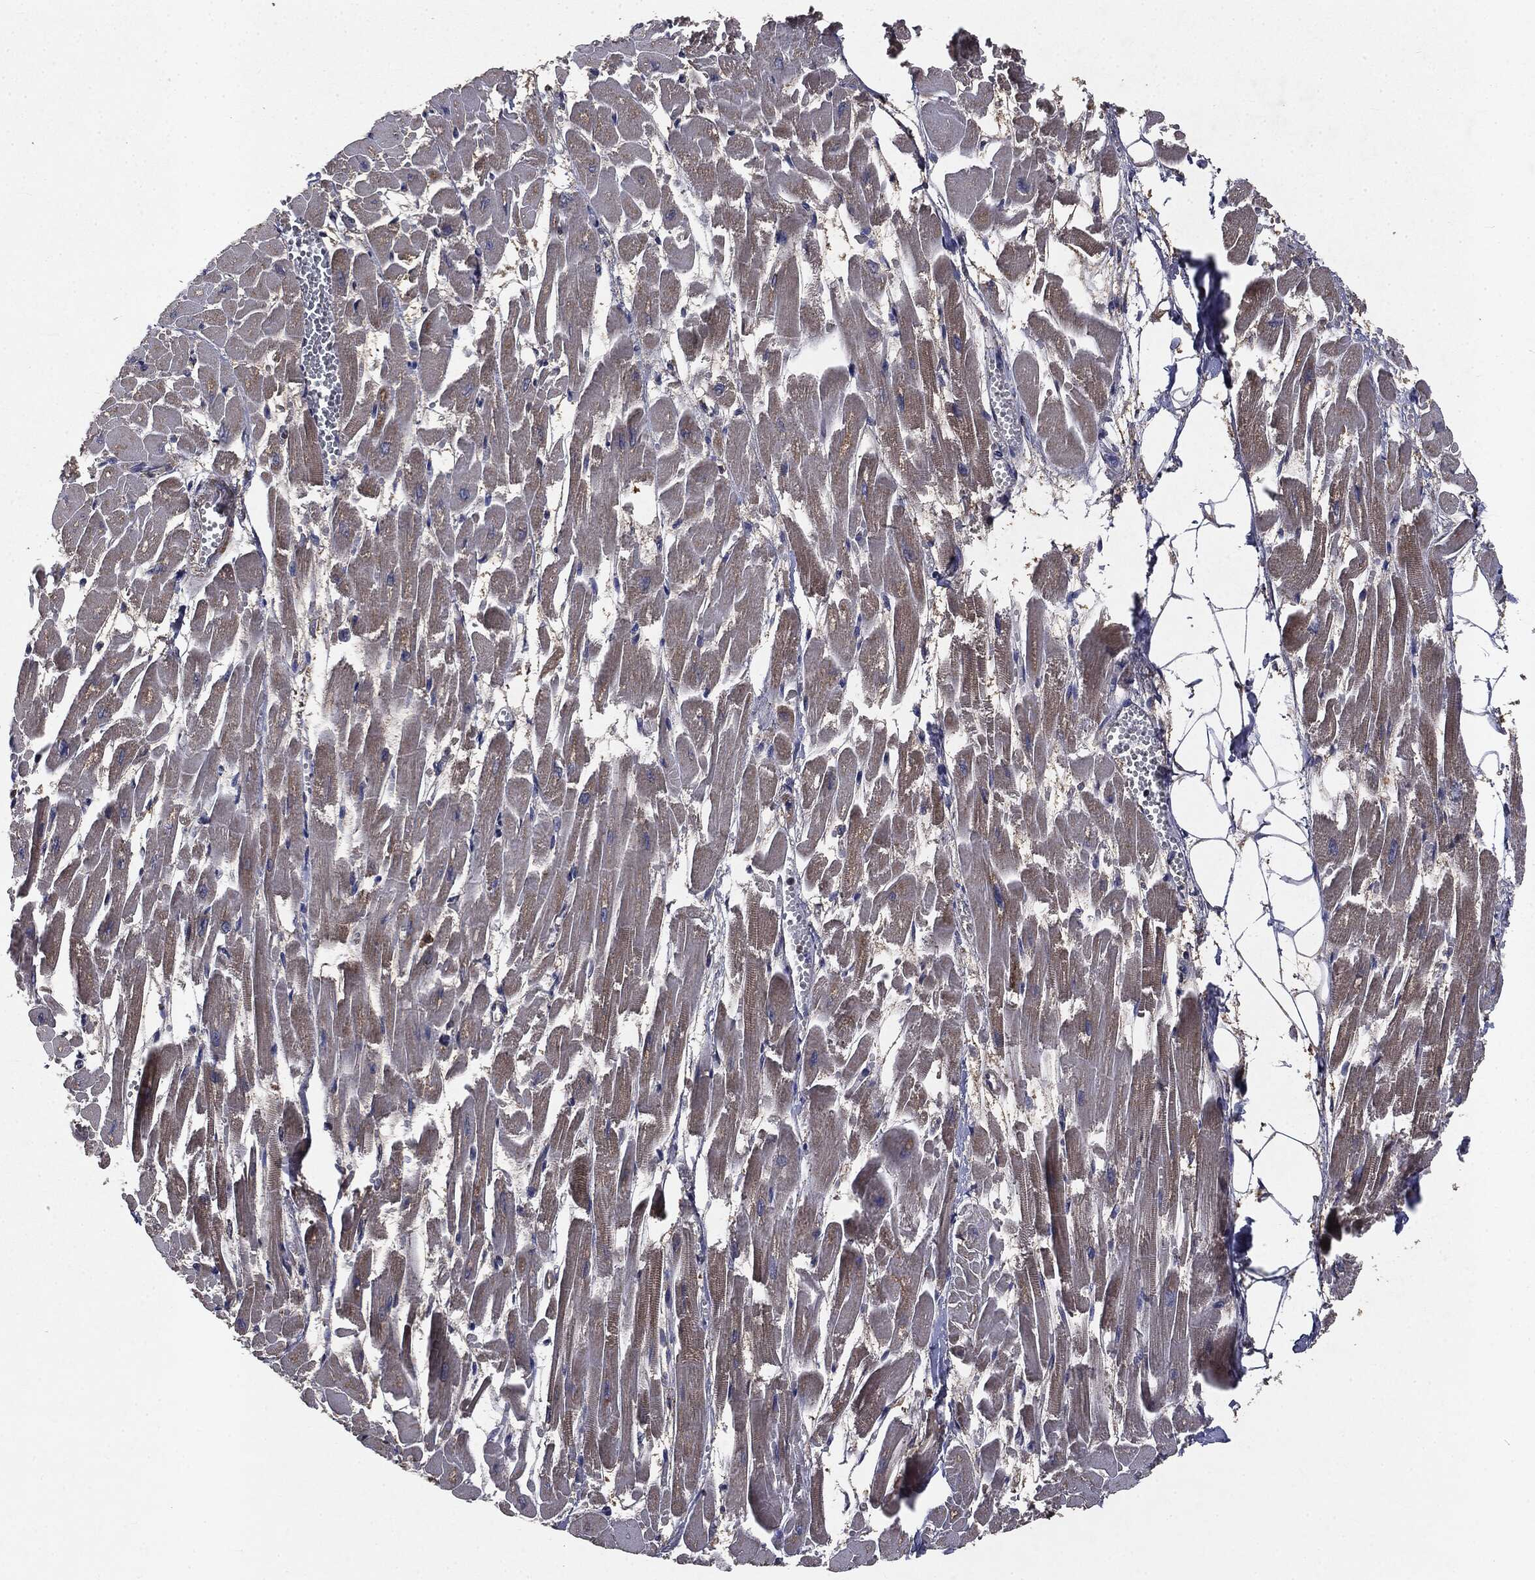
{"staining": {"intensity": "moderate", "quantity": "25%-75%", "location": "cytoplasmic/membranous"}, "tissue": "heart muscle", "cell_type": "Cardiomyocytes", "image_type": "normal", "snomed": [{"axis": "morphology", "description": "Normal tissue, NOS"}, {"axis": "topography", "description": "Heart"}], "caption": "The histopathology image displays staining of unremarkable heart muscle, revealing moderate cytoplasmic/membranous protein positivity (brown color) within cardiomyocytes.", "gene": "MAPK6", "patient": {"sex": "female", "age": 52}}